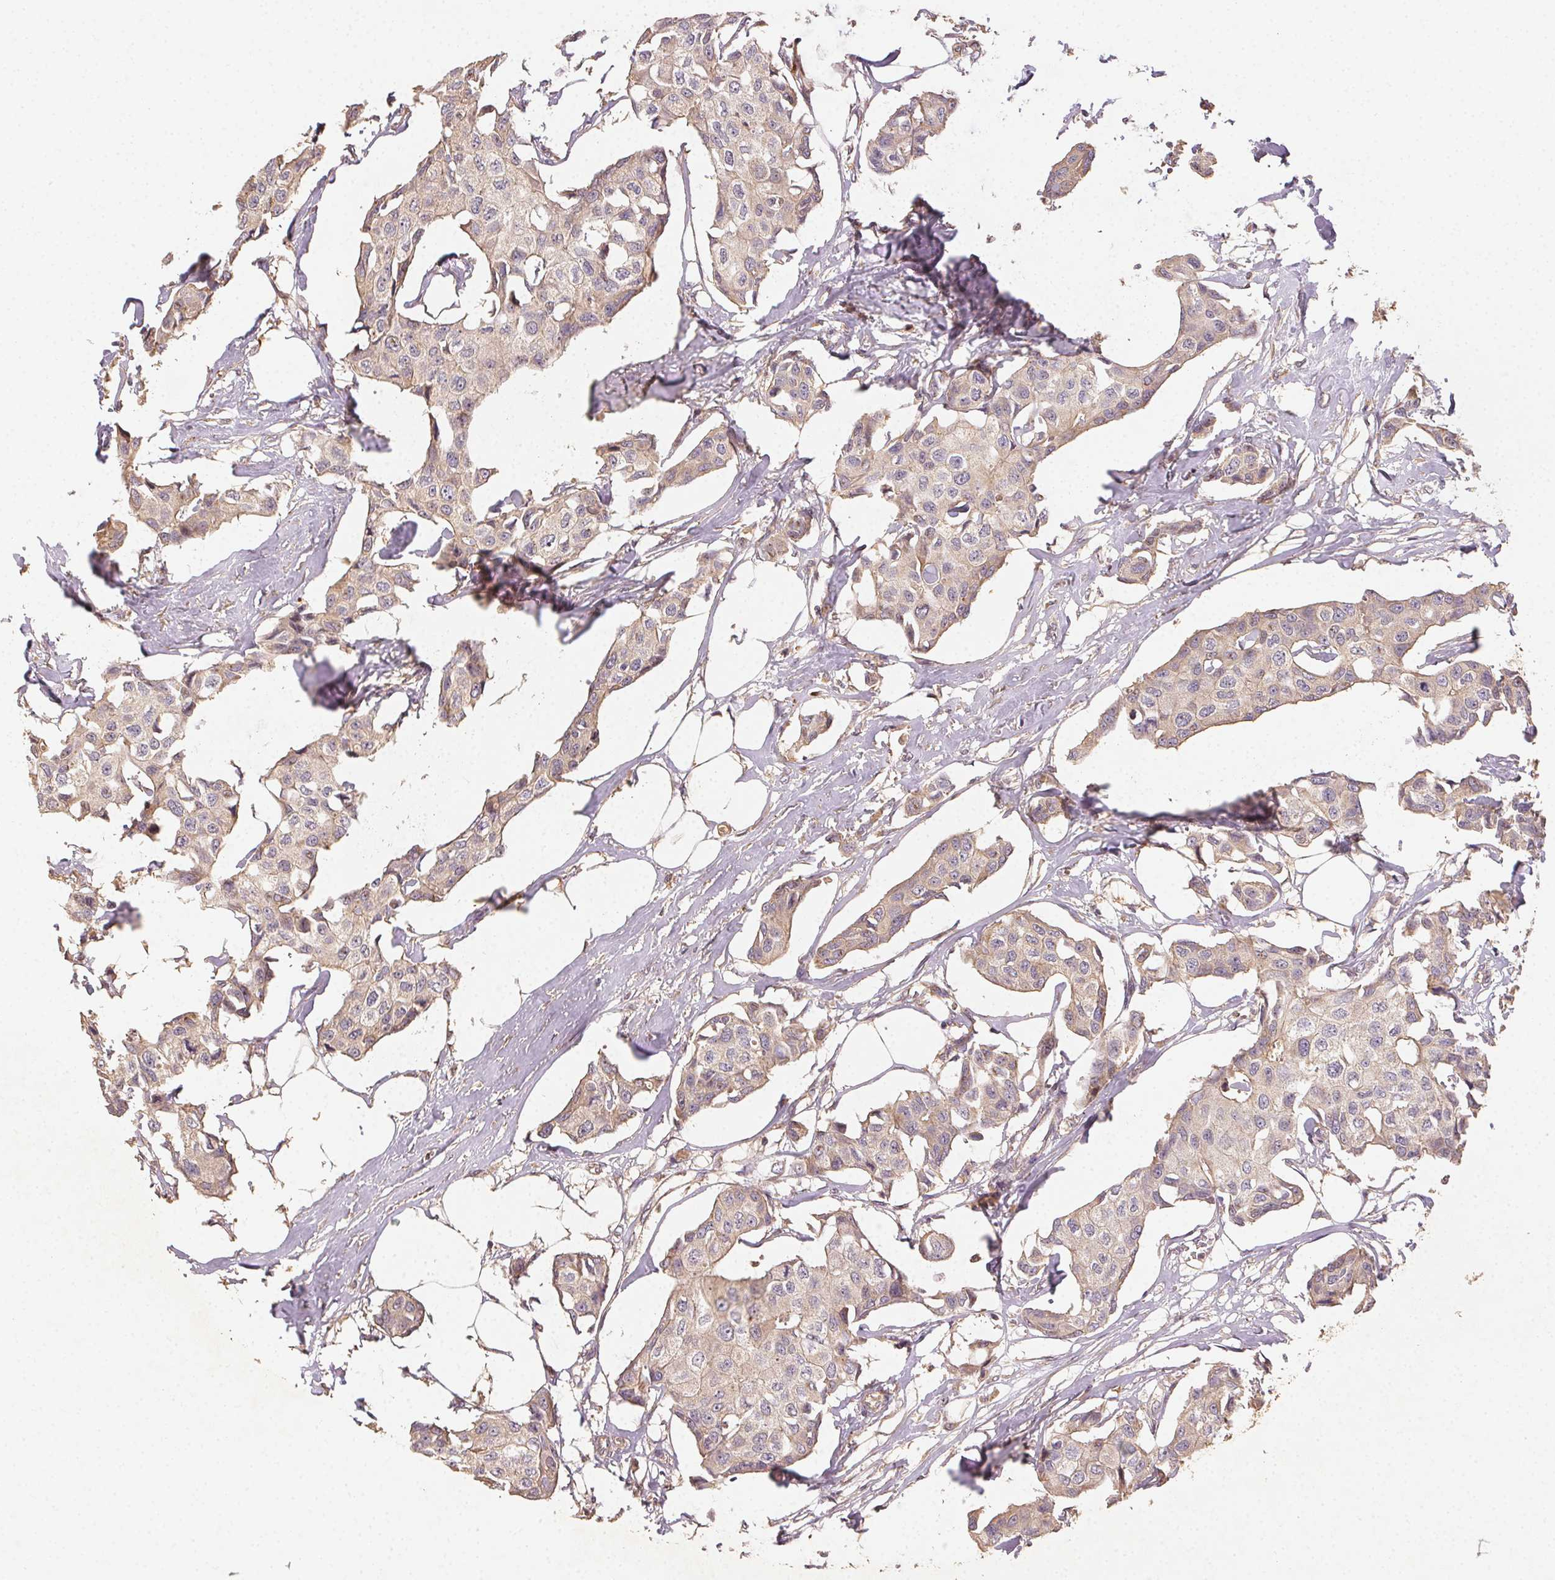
{"staining": {"intensity": "weak", "quantity": ">75%", "location": "cytoplasmic/membranous"}, "tissue": "breast cancer", "cell_type": "Tumor cells", "image_type": "cancer", "snomed": [{"axis": "morphology", "description": "Duct carcinoma"}, {"axis": "topography", "description": "Breast"}], "caption": "Immunohistochemical staining of invasive ductal carcinoma (breast) demonstrates low levels of weak cytoplasmic/membranous protein expression in approximately >75% of tumor cells.", "gene": "RALA", "patient": {"sex": "female", "age": 80}}